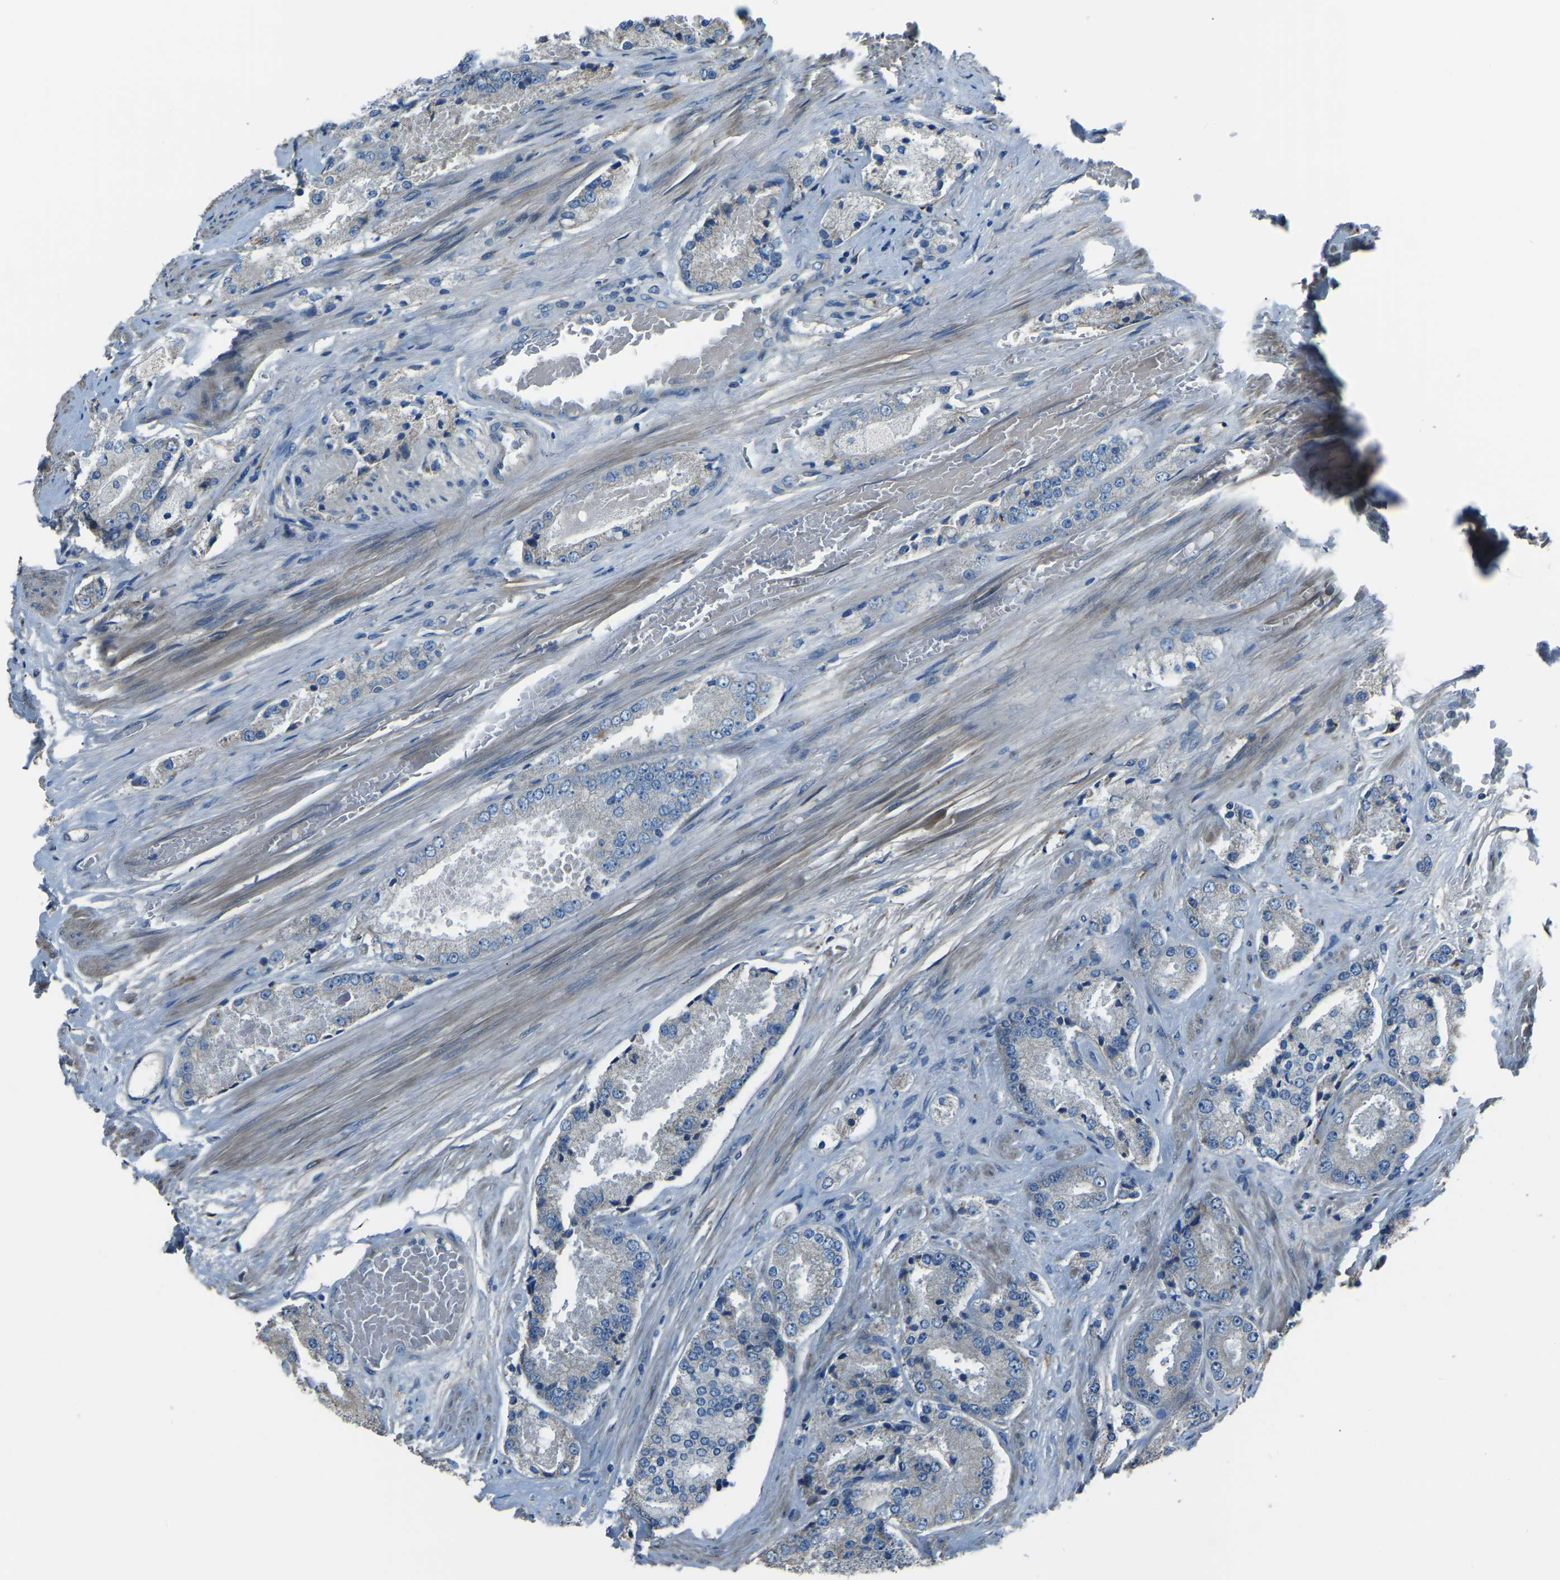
{"staining": {"intensity": "negative", "quantity": "none", "location": "none"}, "tissue": "prostate cancer", "cell_type": "Tumor cells", "image_type": "cancer", "snomed": [{"axis": "morphology", "description": "Adenocarcinoma, High grade"}, {"axis": "topography", "description": "Prostate"}], "caption": "Human prostate adenocarcinoma (high-grade) stained for a protein using IHC exhibits no positivity in tumor cells.", "gene": "COL3A1", "patient": {"sex": "male", "age": 65}}